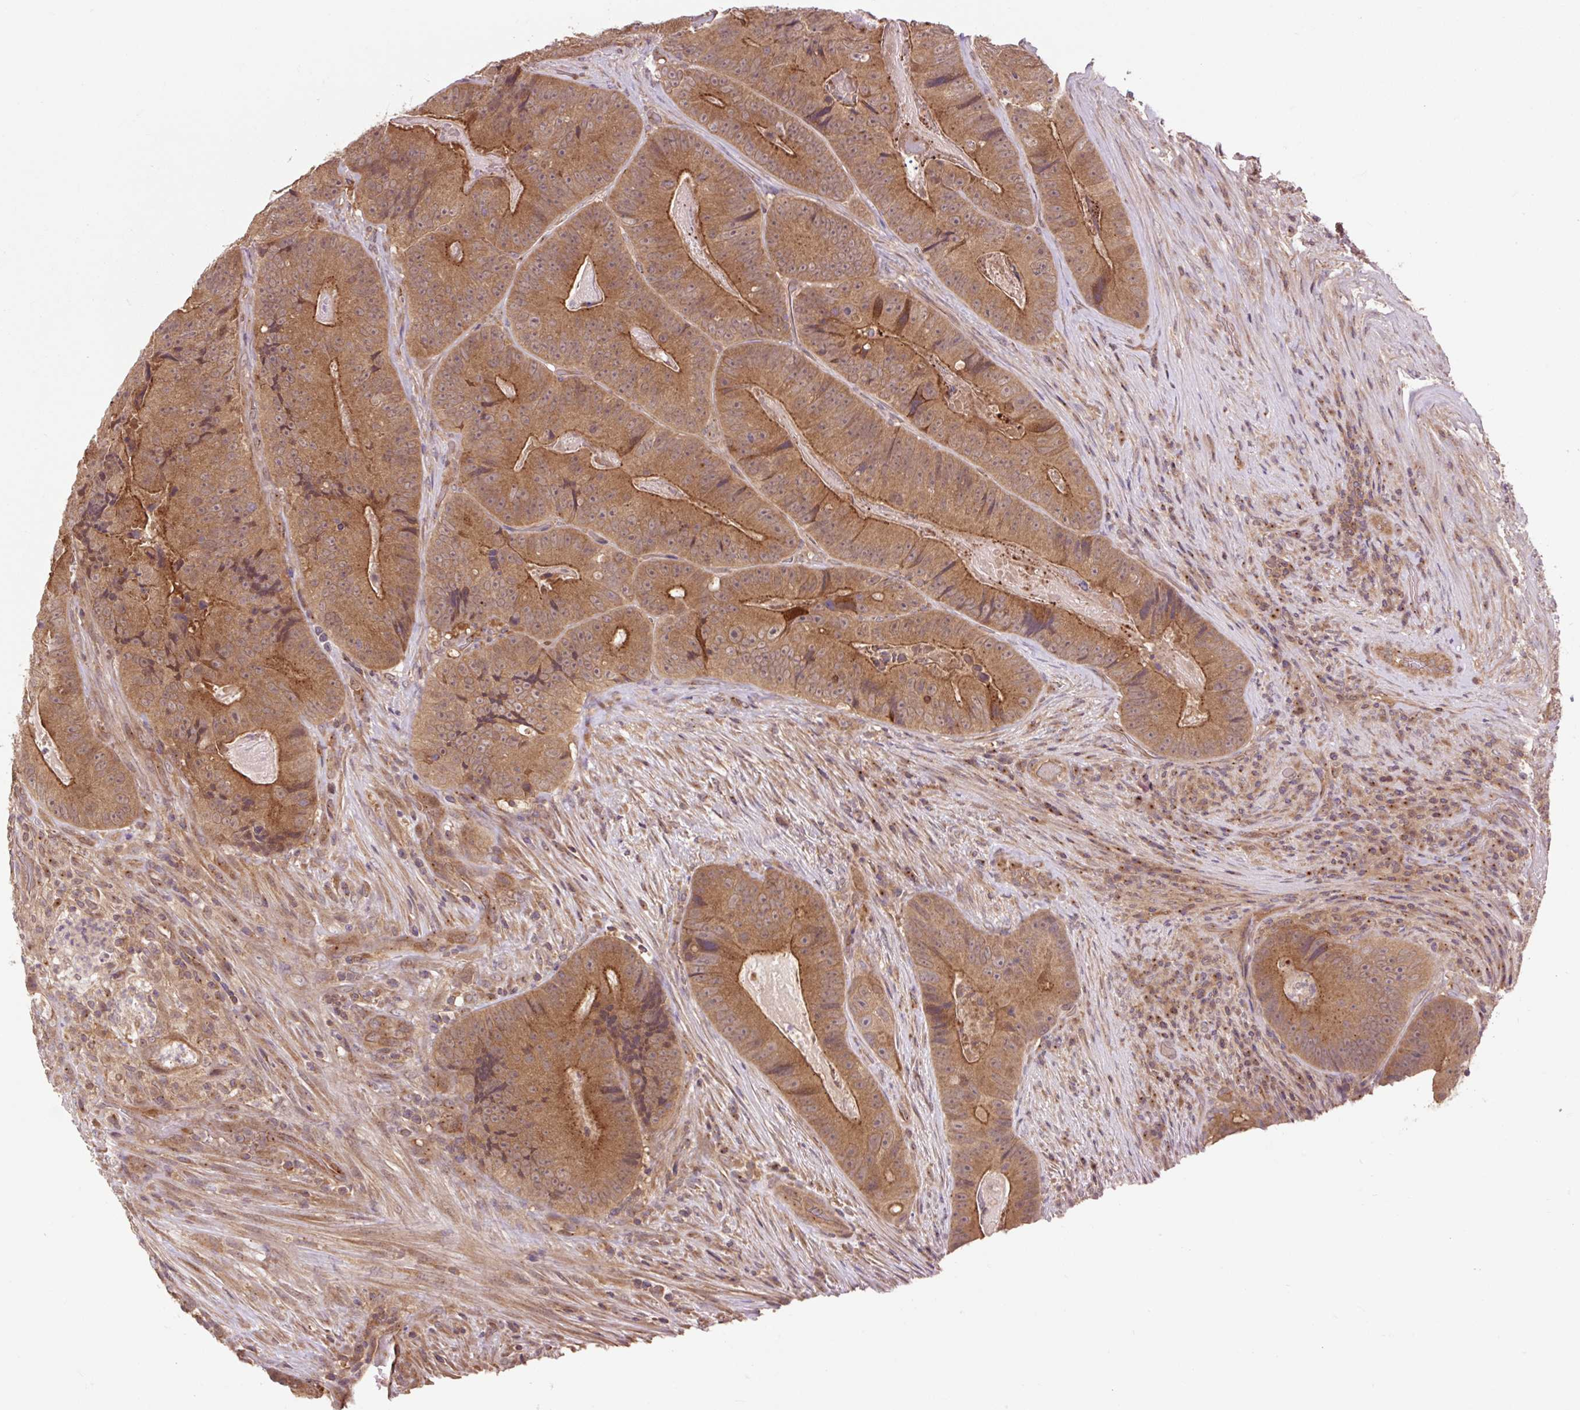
{"staining": {"intensity": "moderate", "quantity": ">75%", "location": "cytoplasmic/membranous"}, "tissue": "colorectal cancer", "cell_type": "Tumor cells", "image_type": "cancer", "snomed": [{"axis": "morphology", "description": "Adenocarcinoma, NOS"}, {"axis": "topography", "description": "Colon"}], "caption": "A medium amount of moderate cytoplasmic/membranous staining is seen in about >75% of tumor cells in adenocarcinoma (colorectal) tissue. The staining is performed using DAB (3,3'-diaminobenzidine) brown chromogen to label protein expression. The nuclei are counter-stained blue using hematoxylin.", "gene": "MMS19", "patient": {"sex": "female", "age": 86}}